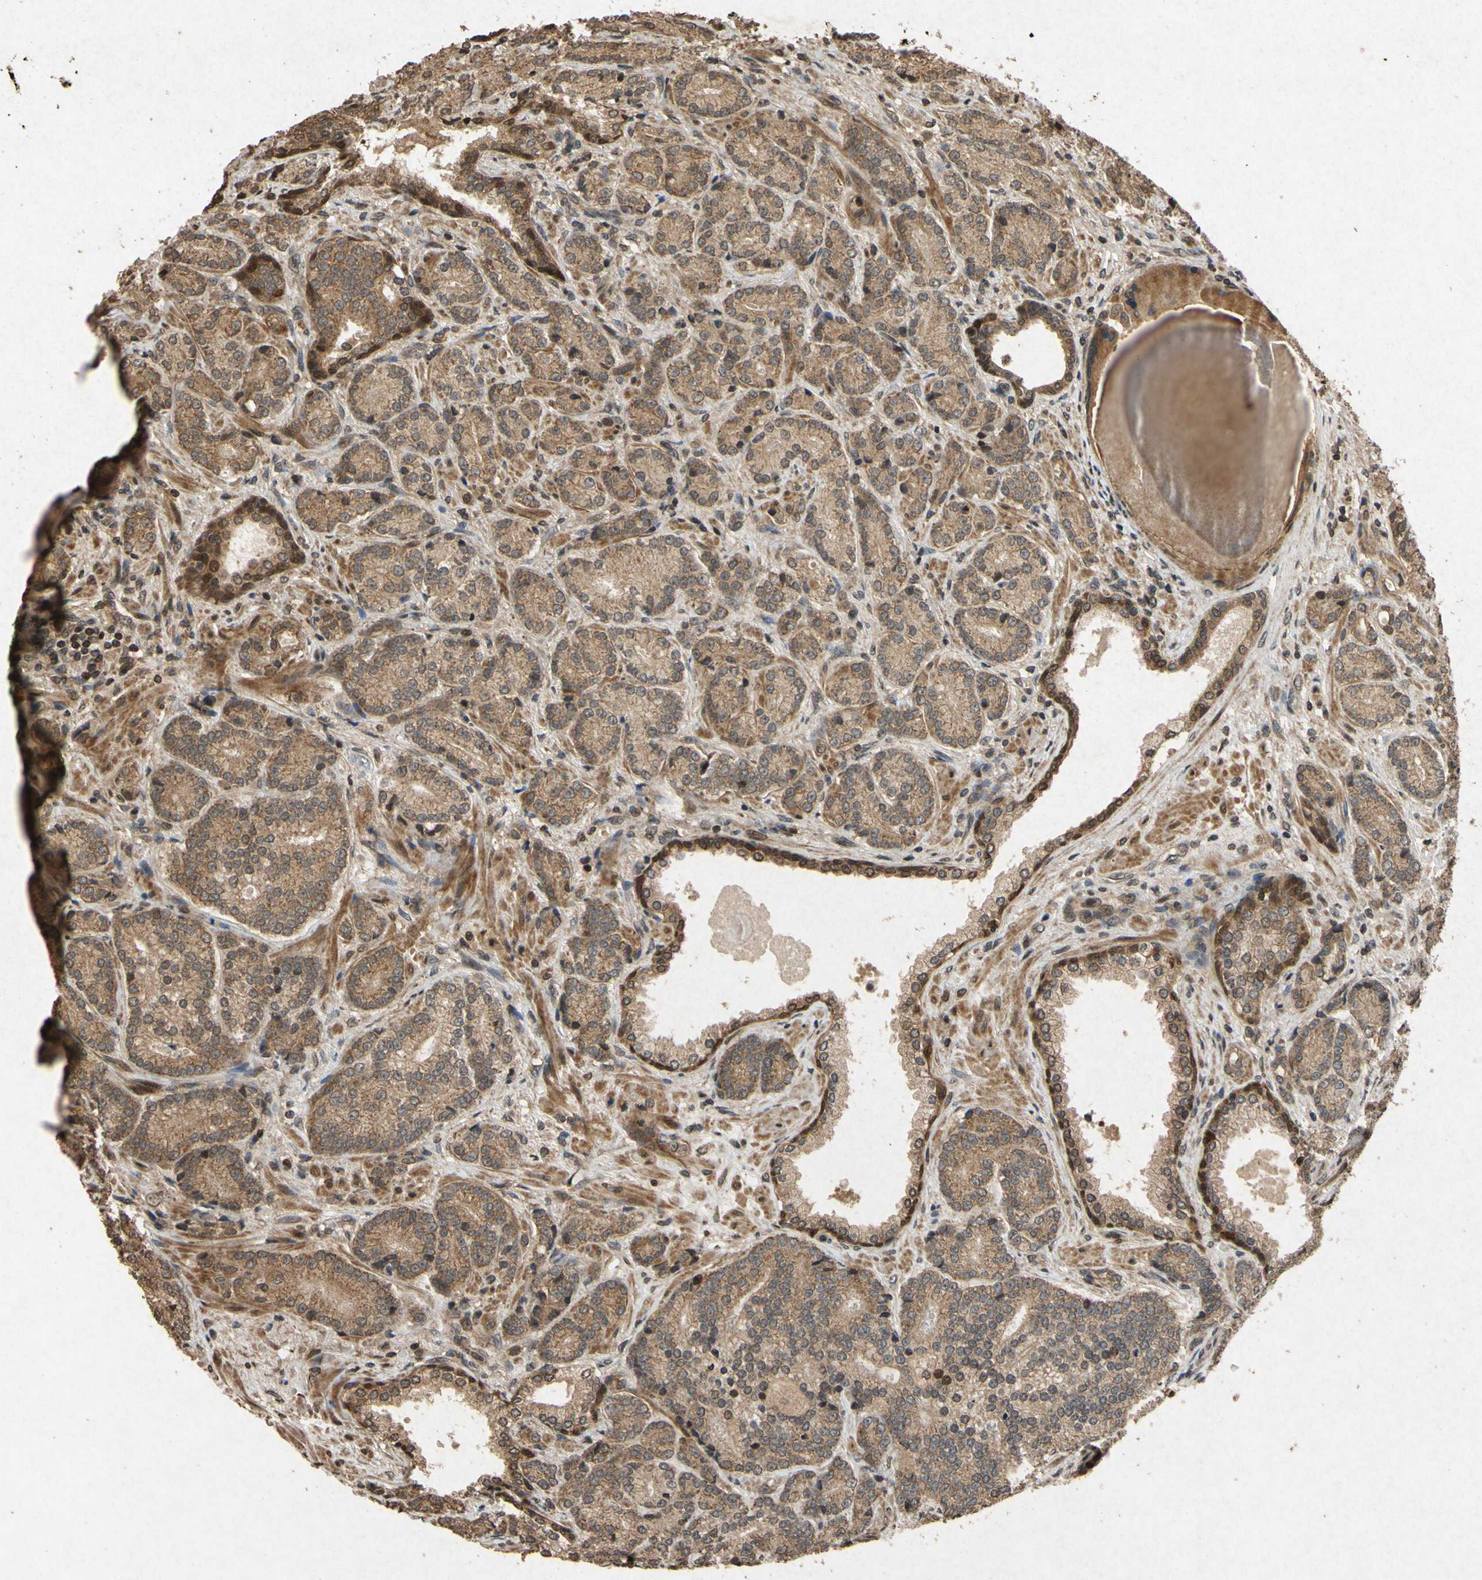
{"staining": {"intensity": "moderate", "quantity": ">75%", "location": "cytoplasmic/membranous"}, "tissue": "prostate cancer", "cell_type": "Tumor cells", "image_type": "cancer", "snomed": [{"axis": "morphology", "description": "Adenocarcinoma, High grade"}, {"axis": "topography", "description": "Prostate"}], "caption": "Prostate adenocarcinoma (high-grade) was stained to show a protein in brown. There is medium levels of moderate cytoplasmic/membranous staining in approximately >75% of tumor cells.", "gene": "ATP6V1H", "patient": {"sex": "male", "age": 61}}